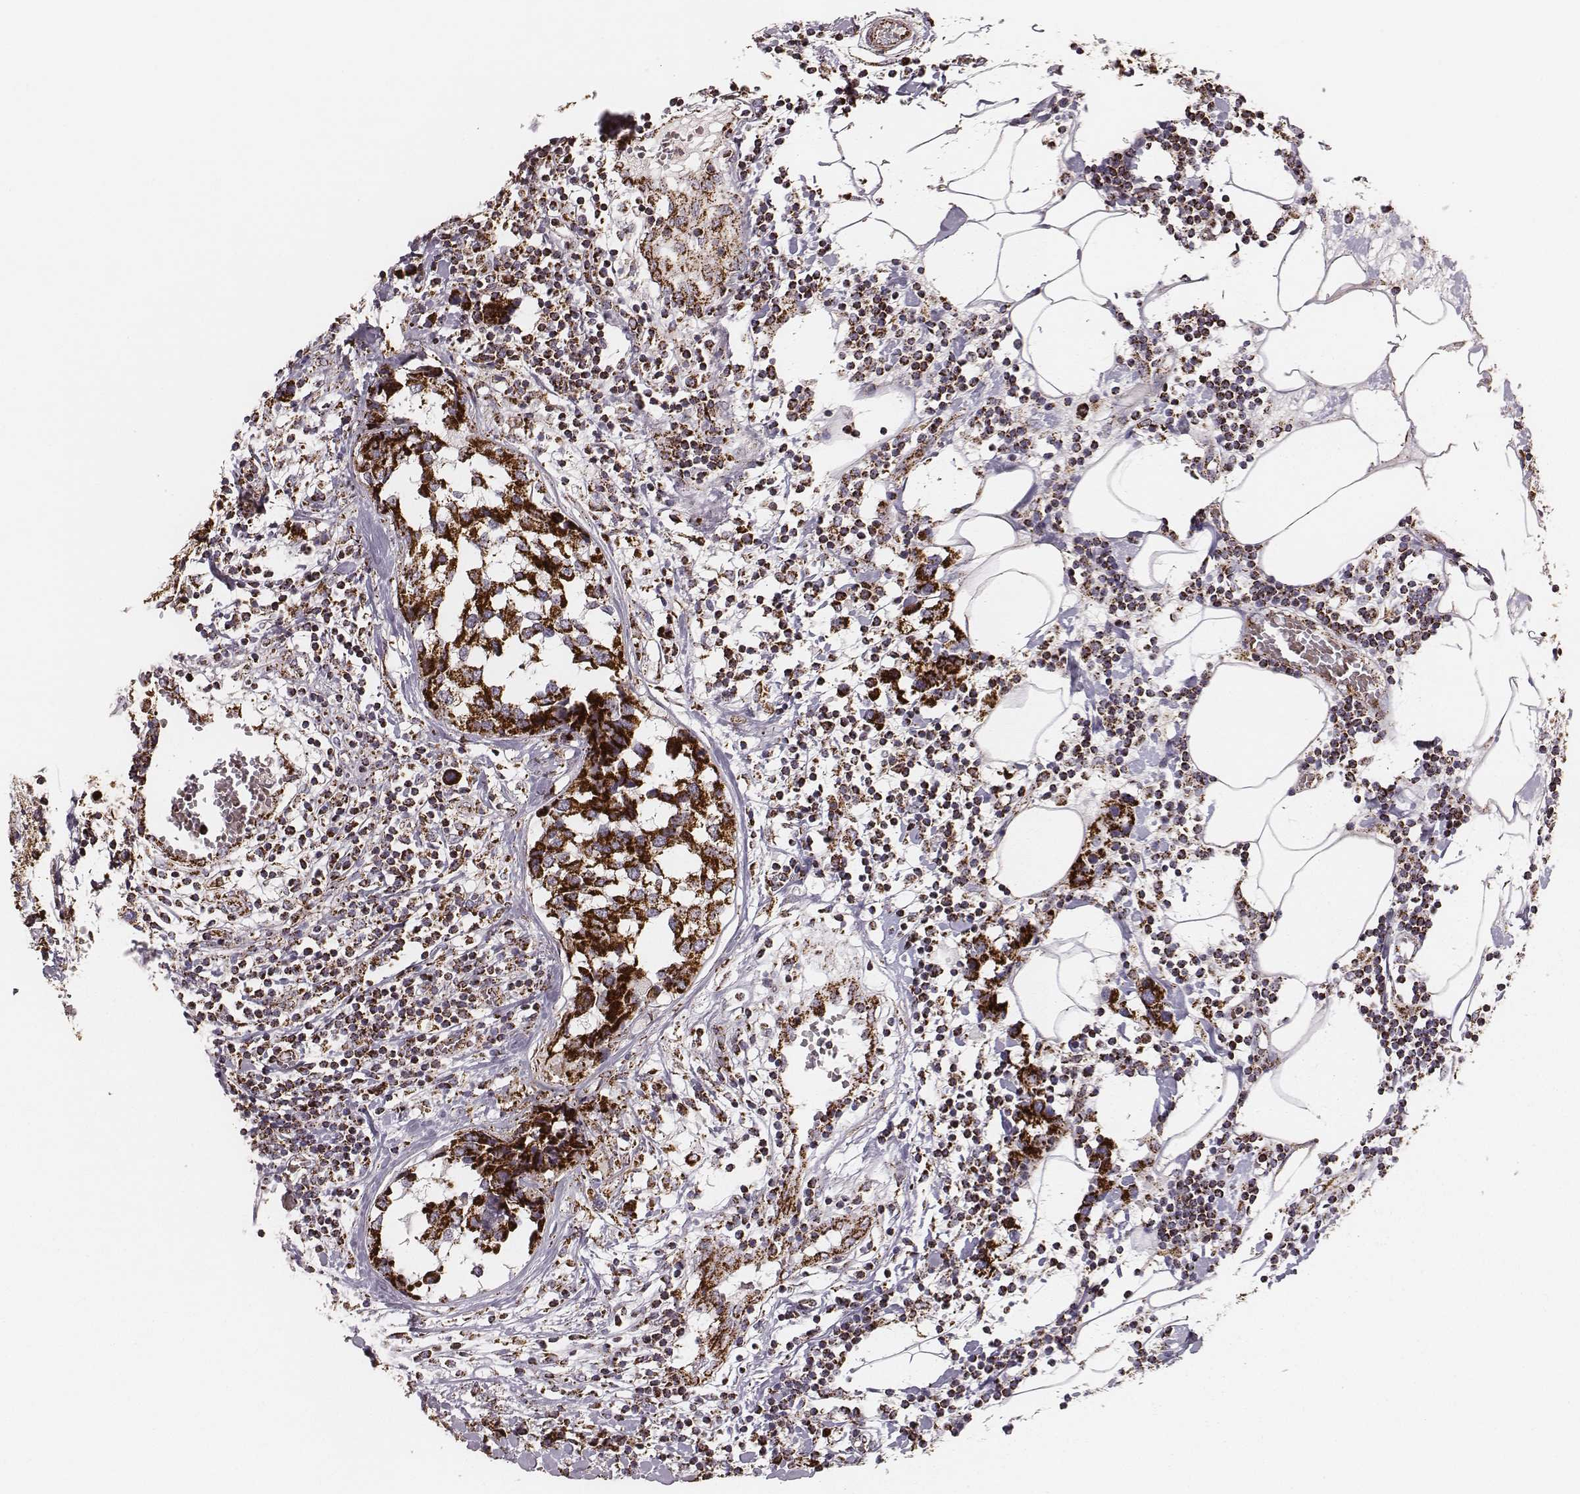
{"staining": {"intensity": "strong", "quantity": ">75%", "location": "cytoplasmic/membranous"}, "tissue": "breast cancer", "cell_type": "Tumor cells", "image_type": "cancer", "snomed": [{"axis": "morphology", "description": "Lobular carcinoma"}, {"axis": "topography", "description": "Breast"}], "caption": "High-power microscopy captured an IHC image of lobular carcinoma (breast), revealing strong cytoplasmic/membranous expression in approximately >75% of tumor cells.", "gene": "TUFM", "patient": {"sex": "female", "age": 59}}